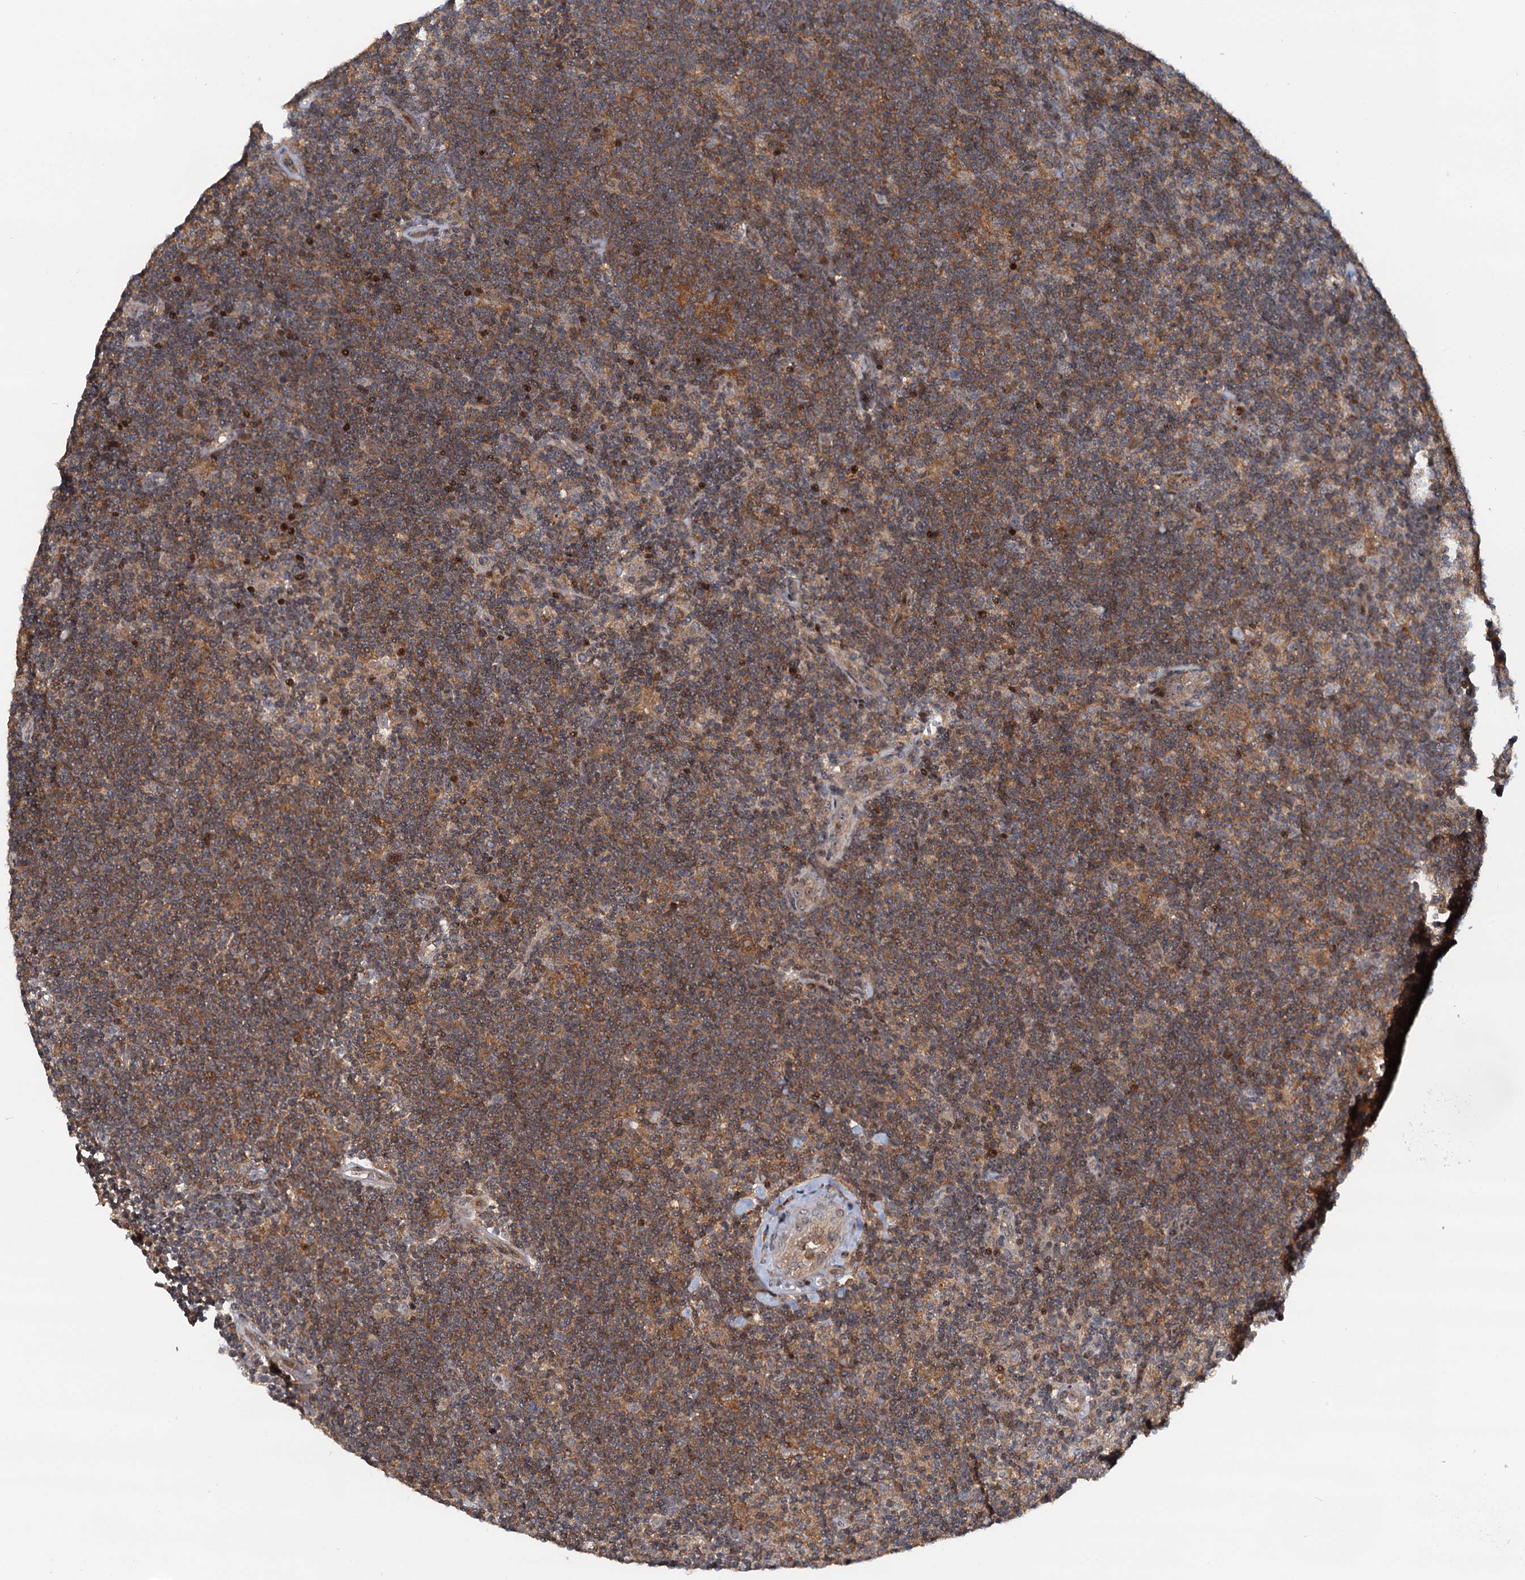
{"staining": {"intensity": "negative", "quantity": "none", "location": "none"}, "tissue": "lymphoma", "cell_type": "Tumor cells", "image_type": "cancer", "snomed": [{"axis": "morphology", "description": "Hodgkin's disease, NOS"}, {"axis": "topography", "description": "Lymph node"}], "caption": "This is a micrograph of immunohistochemistry staining of Hodgkin's disease, which shows no expression in tumor cells.", "gene": "TOLLIP", "patient": {"sex": "female", "age": 57}}